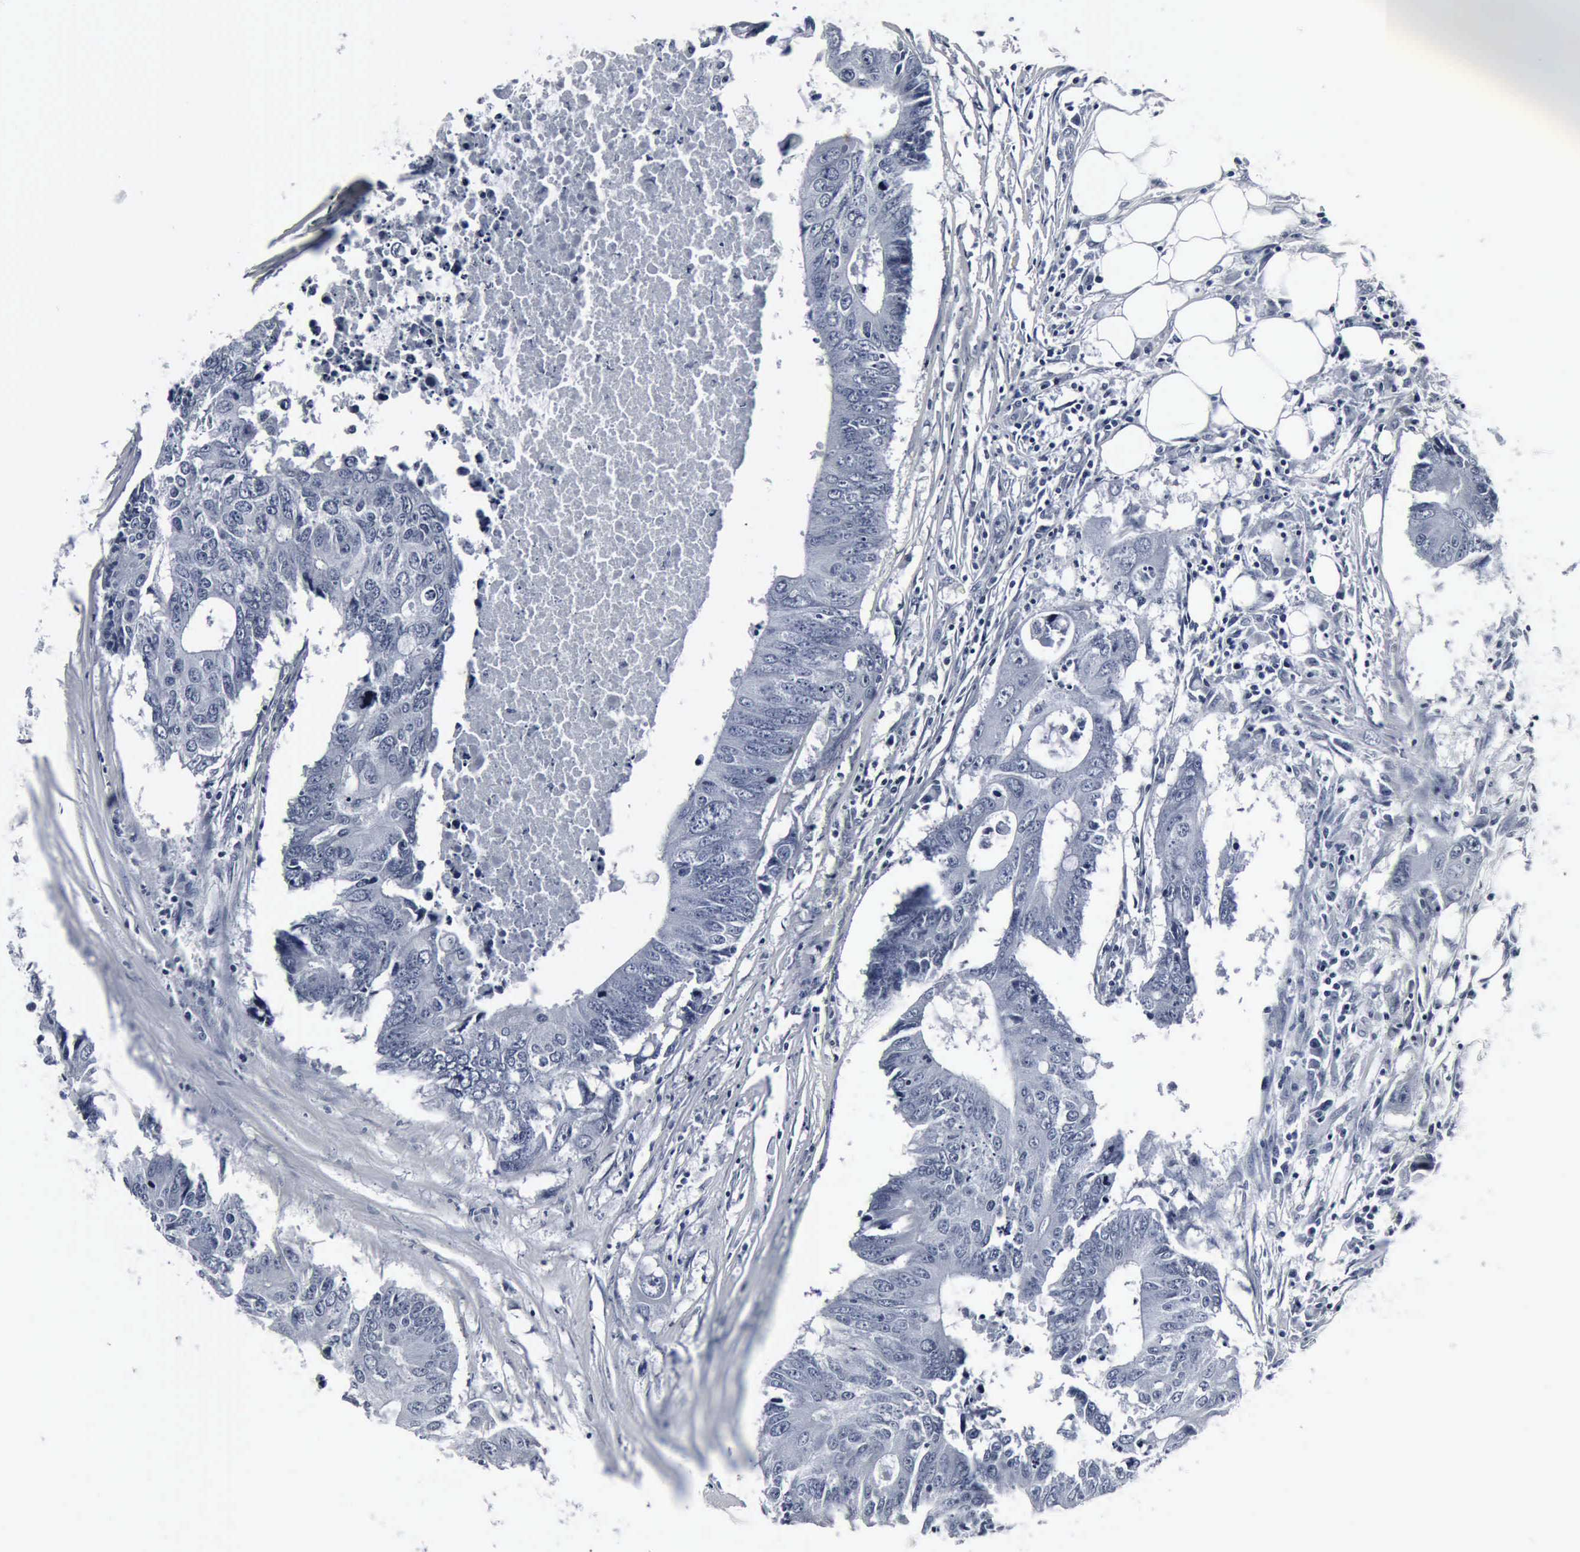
{"staining": {"intensity": "negative", "quantity": "none", "location": "none"}, "tissue": "colorectal cancer", "cell_type": "Tumor cells", "image_type": "cancer", "snomed": [{"axis": "morphology", "description": "Adenocarcinoma, NOS"}, {"axis": "topography", "description": "Colon"}], "caption": "Tumor cells are negative for protein expression in human colorectal cancer (adenocarcinoma).", "gene": "SNAP25", "patient": {"sex": "male", "age": 71}}